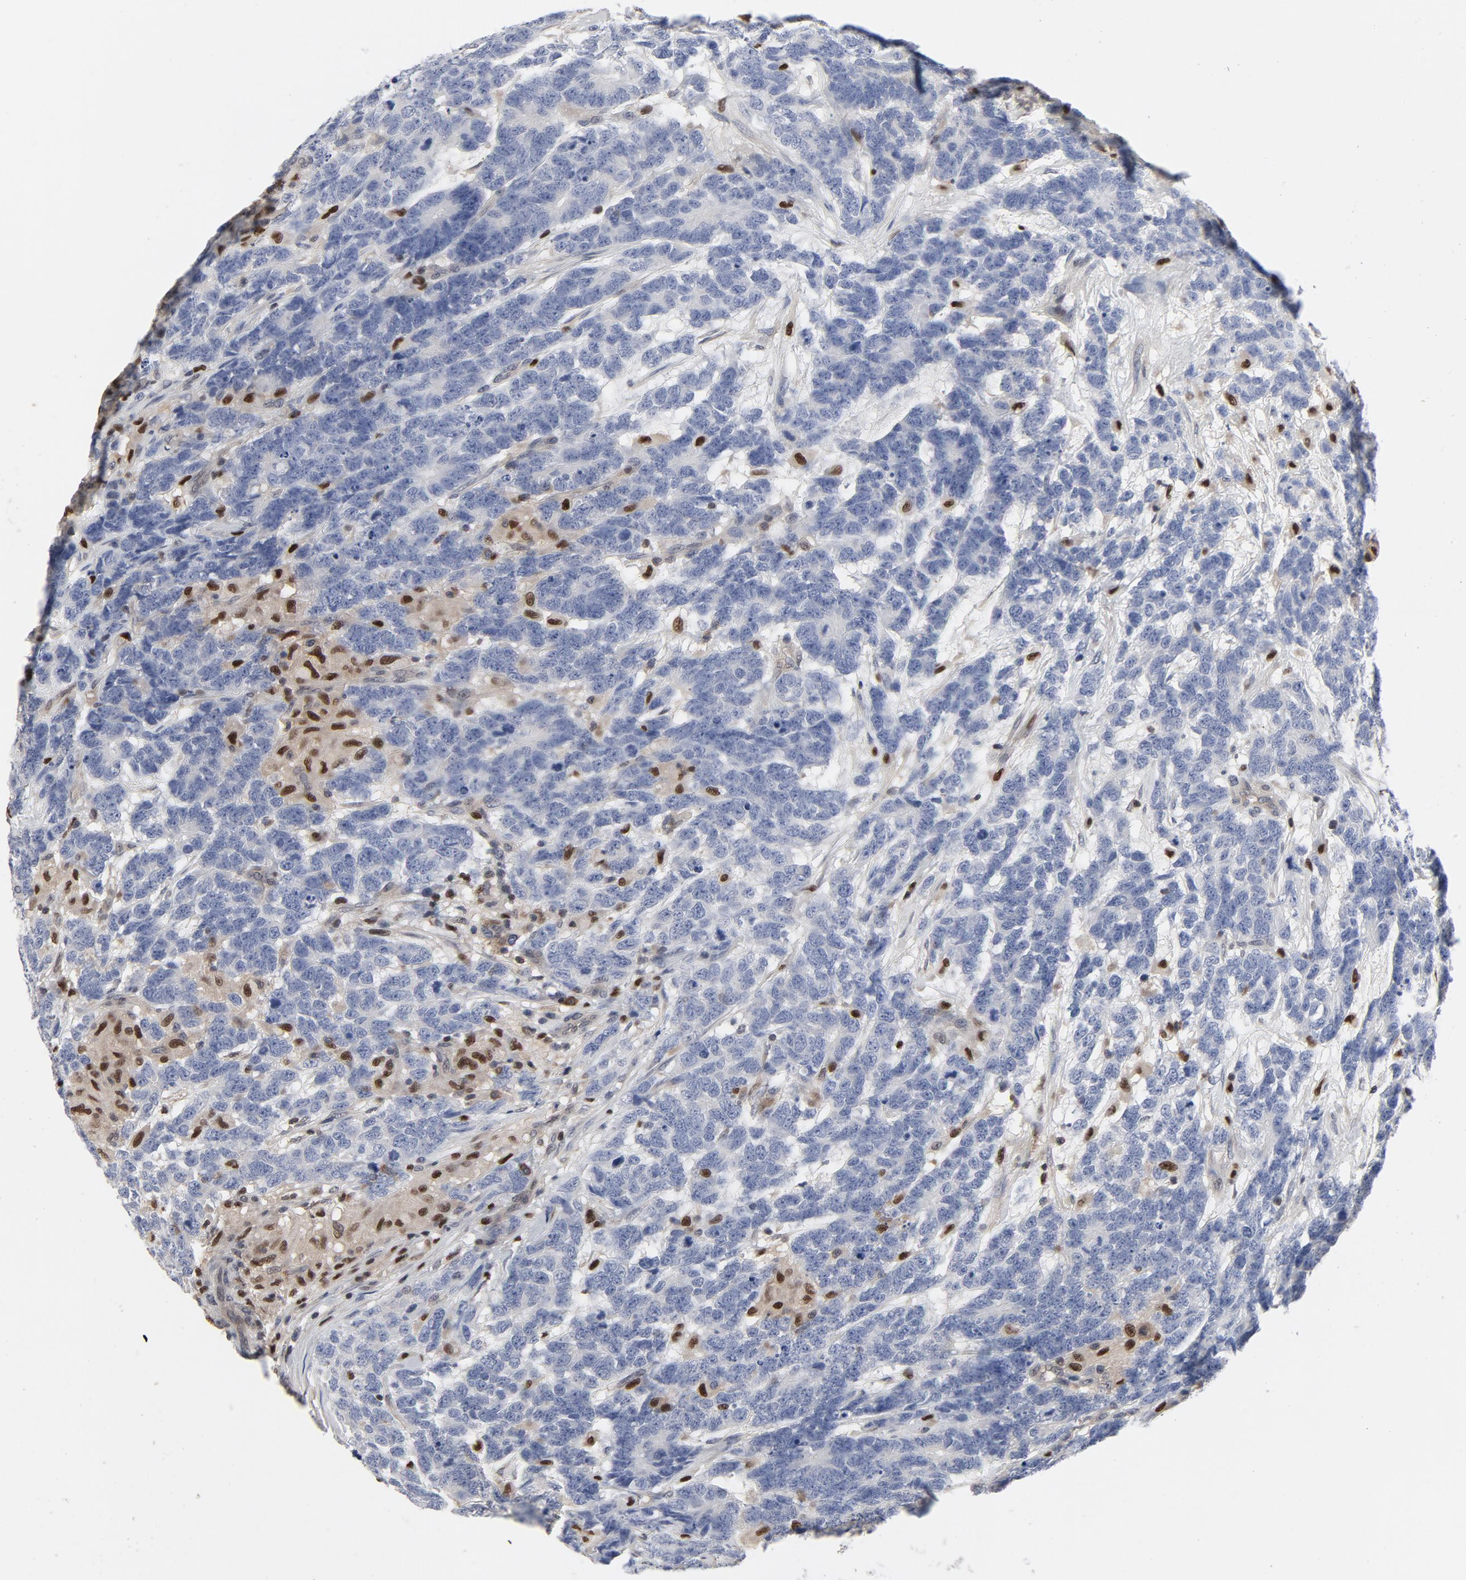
{"staining": {"intensity": "negative", "quantity": "none", "location": "none"}, "tissue": "testis cancer", "cell_type": "Tumor cells", "image_type": "cancer", "snomed": [{"axis": "morphology", "description": "Carcinoma, Embryonal, NOS"}, {"axis": "topography", "description": "Testis"}], "caption": "This is a photomicrograph of immunohistochemistry staining of embryonal carcinoma (testis), which shows no staining in tumor cells.", "gene": "NFKB1", "patient": {"sex": "male", "age": 26}}